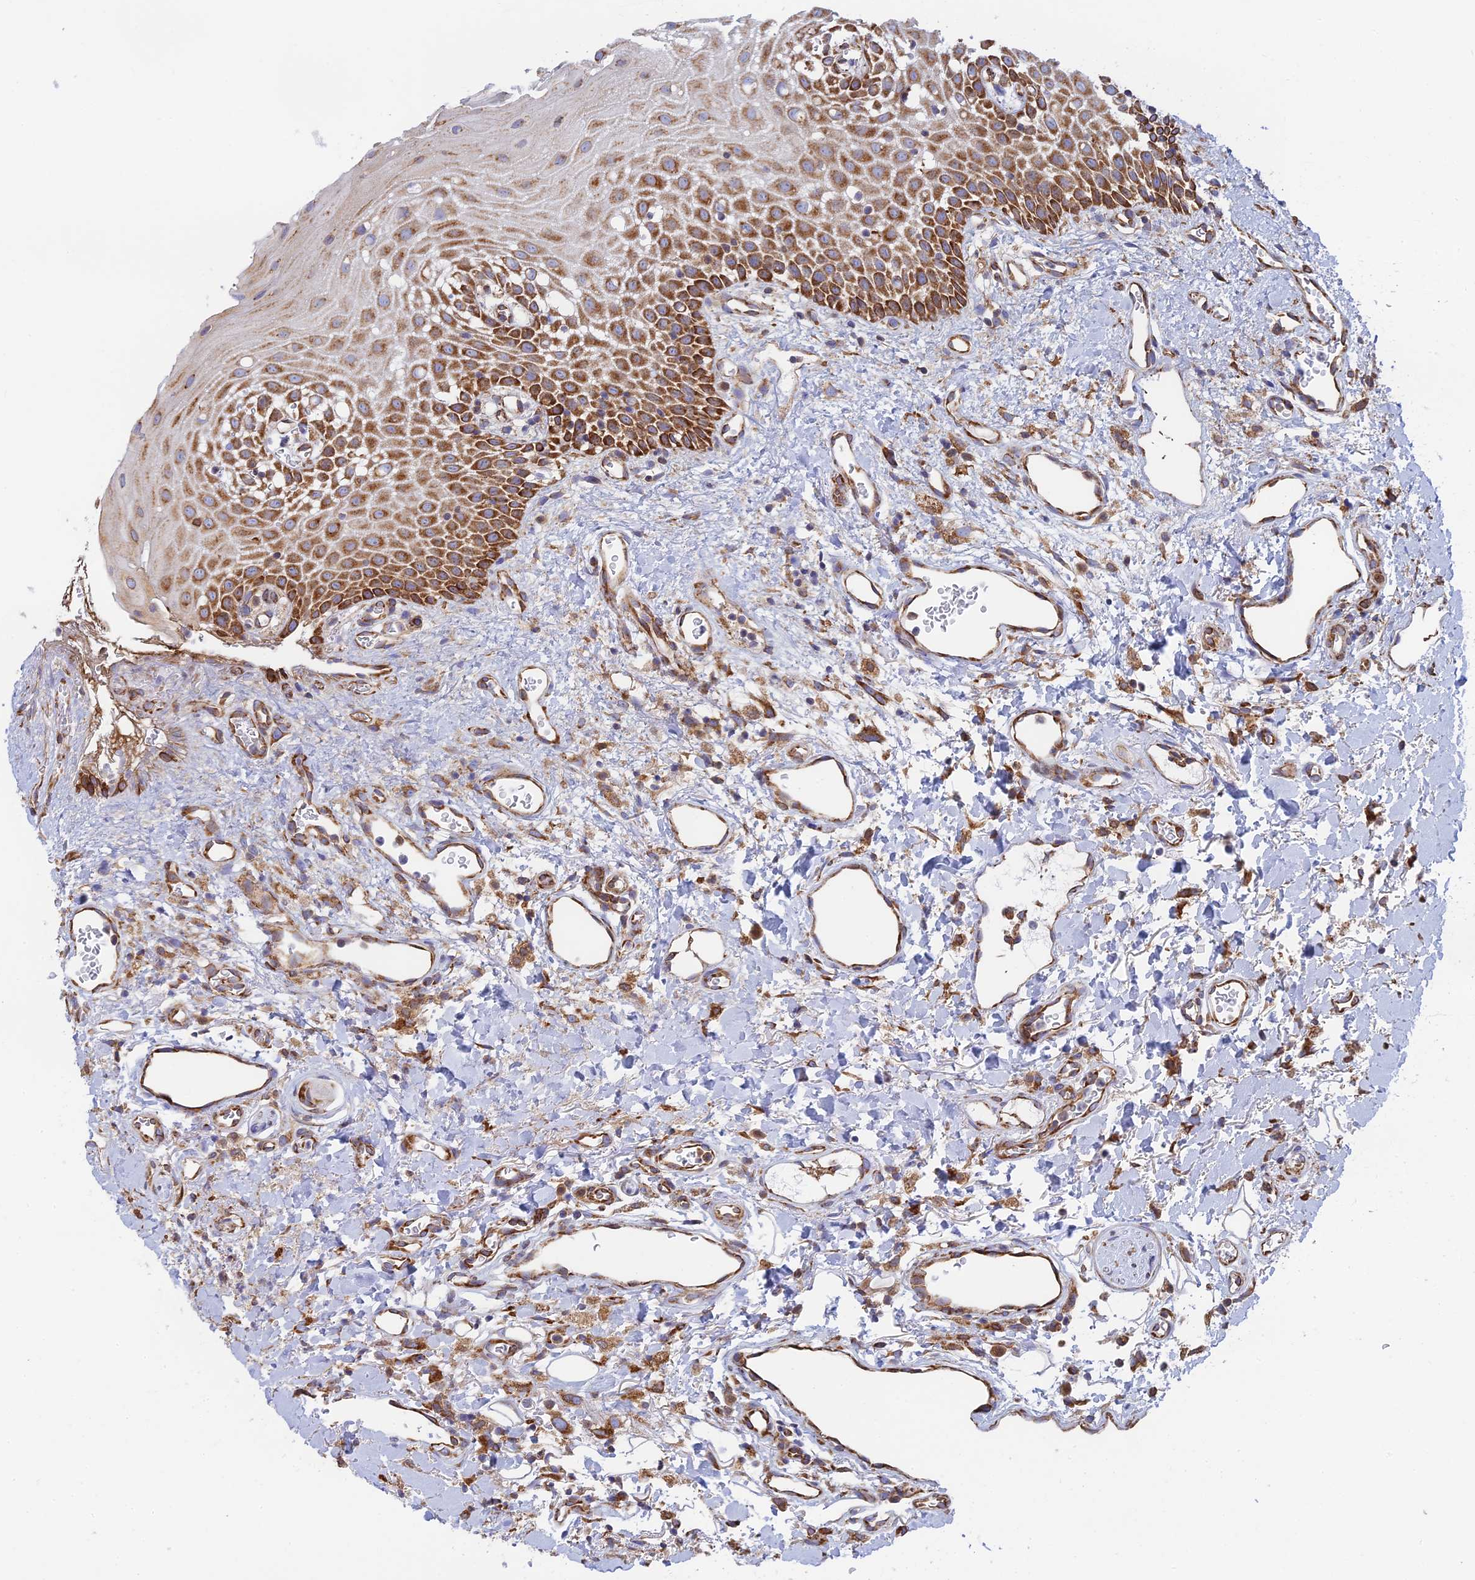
{"staining": {"intensity": "strong", "quantity": "25%-75%", "location": "cytoplasmic/membranous"}, "tissue": "oral mucosa", "cell_type": "Squamous epithelial cells", "image_type": "normal", "snomed": [{"axis": "morphology", "description": "Normal tissue, NOS"}, {"axis": "topography", "description": "Oral tissue"}], "caption": "This micrograph displays immunohistochemistry staining of unremarkable oral mucosa, with high strong cytoplasmic/membranous staining in about 25%-75% of squamous epithelial cells.", "gene": "CCDC69", "patient": {"sex": "female", "age": 70}}